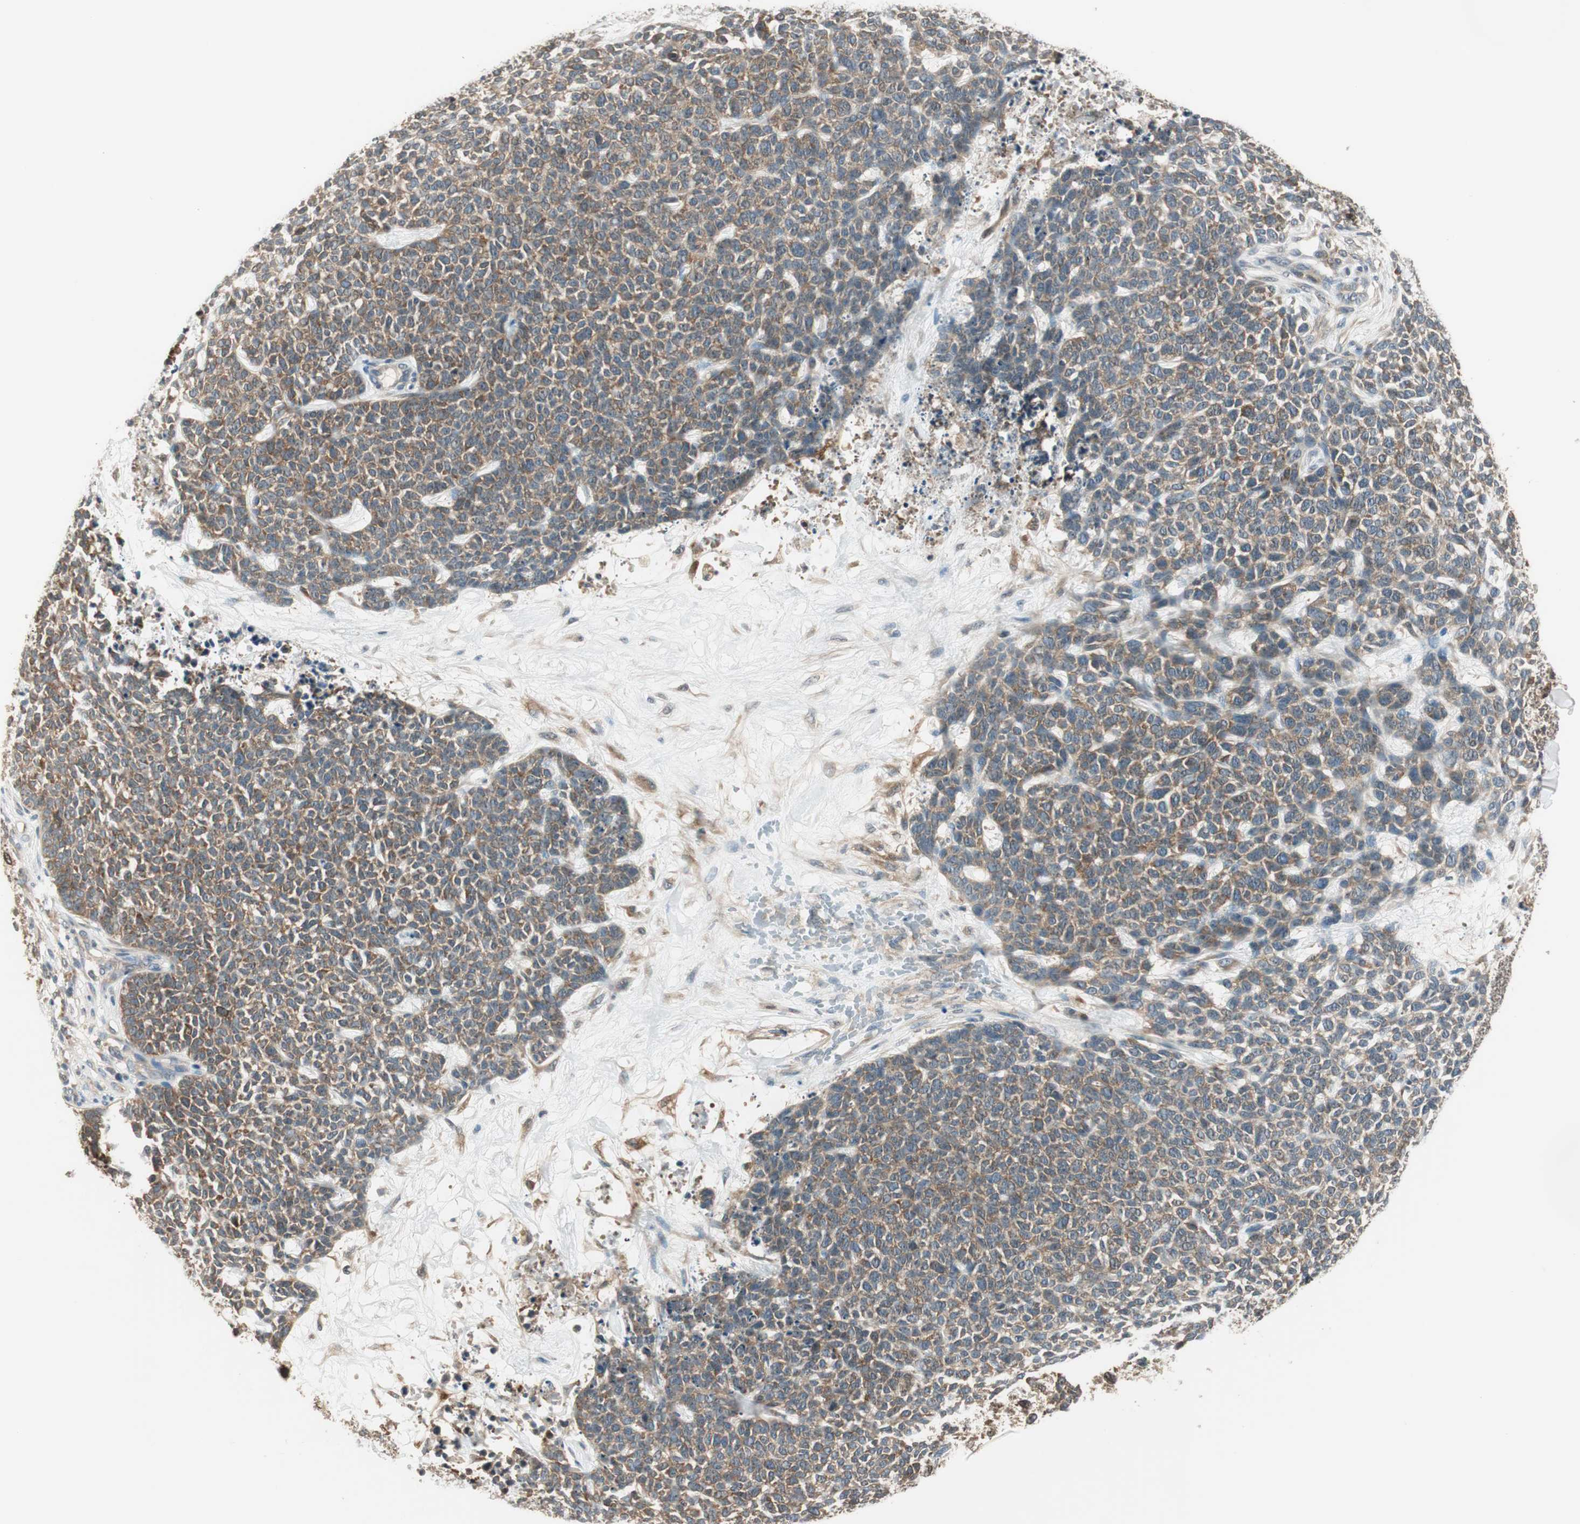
{"staining": {"intensity": "weak", "quantity": "<25%", "location": "cytoplasmic/membranous"}, "tissue": "skin cancer", "cell_type": "Tumor cells", "image_type": "cancer", "snomed": [{"axis": "morphology", "description": "Basal cell carcinoma"}, {"axis": "topography", "description": "Skin"}], "caption": "Tumor cells show no significant positivity in skin cancer (basal cell carcinoma). (DAB IHC, high magnification).", "gene": "IPO5", "patient": {"sex": "female", "age": 84}}